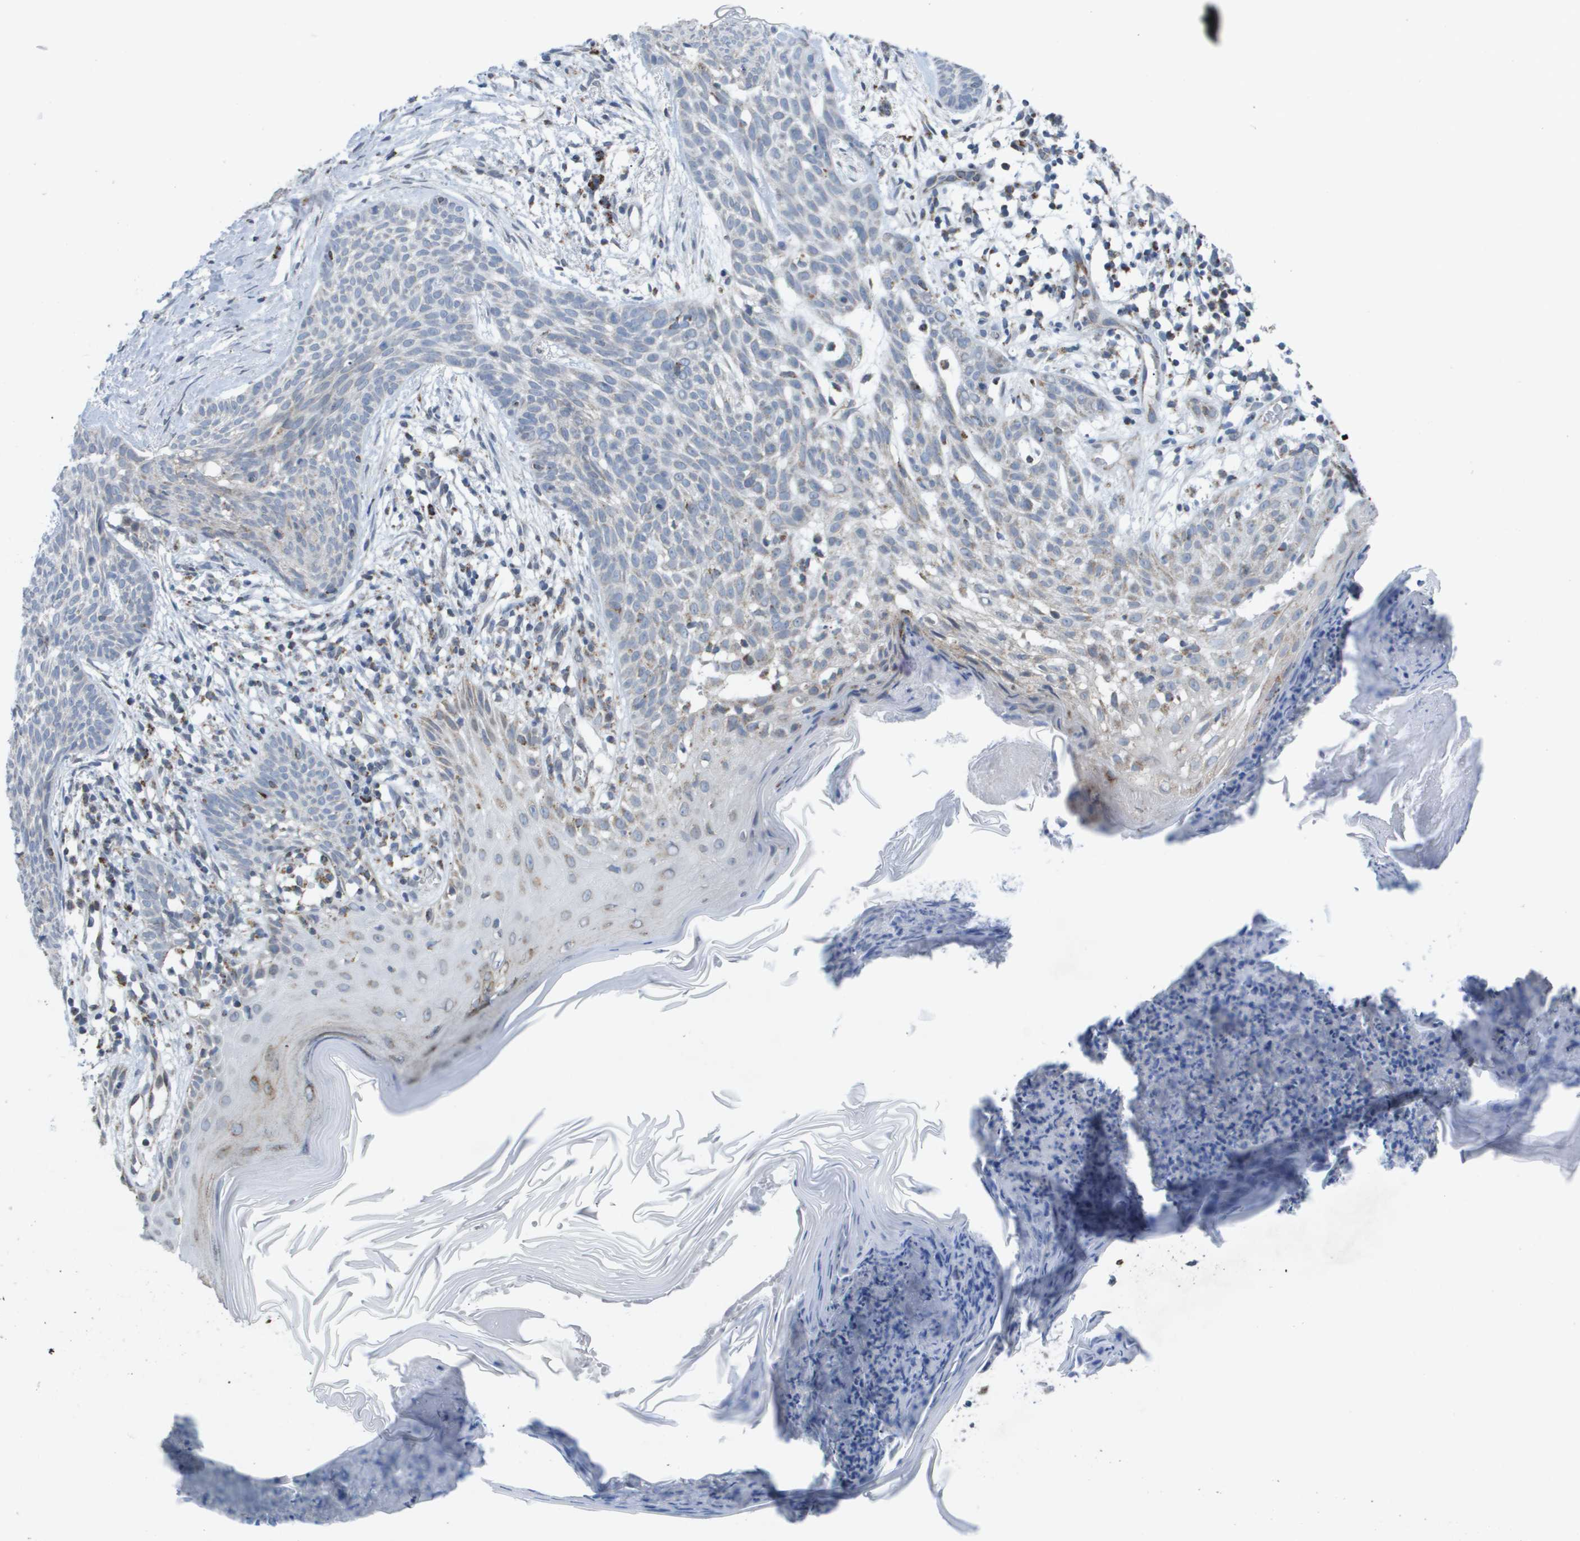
{"staining": {"intensity": "negative", "quantity": "none", "location": "none"}, "tissue": "skin cancer", "cell_type": "Tumor cells", "image_type": "cancer", "snomed": [{"axis": "morphology", "description": "Basal cell carcinoma"}, {"axis": "topography", "description": "Skin"}], "caption": "Tumor cells are negative for brown protein staining in skin cancer (basal cell carcinoma).", "gene": "TMEM223", "patient": {"sex": "female", "age": 59}}